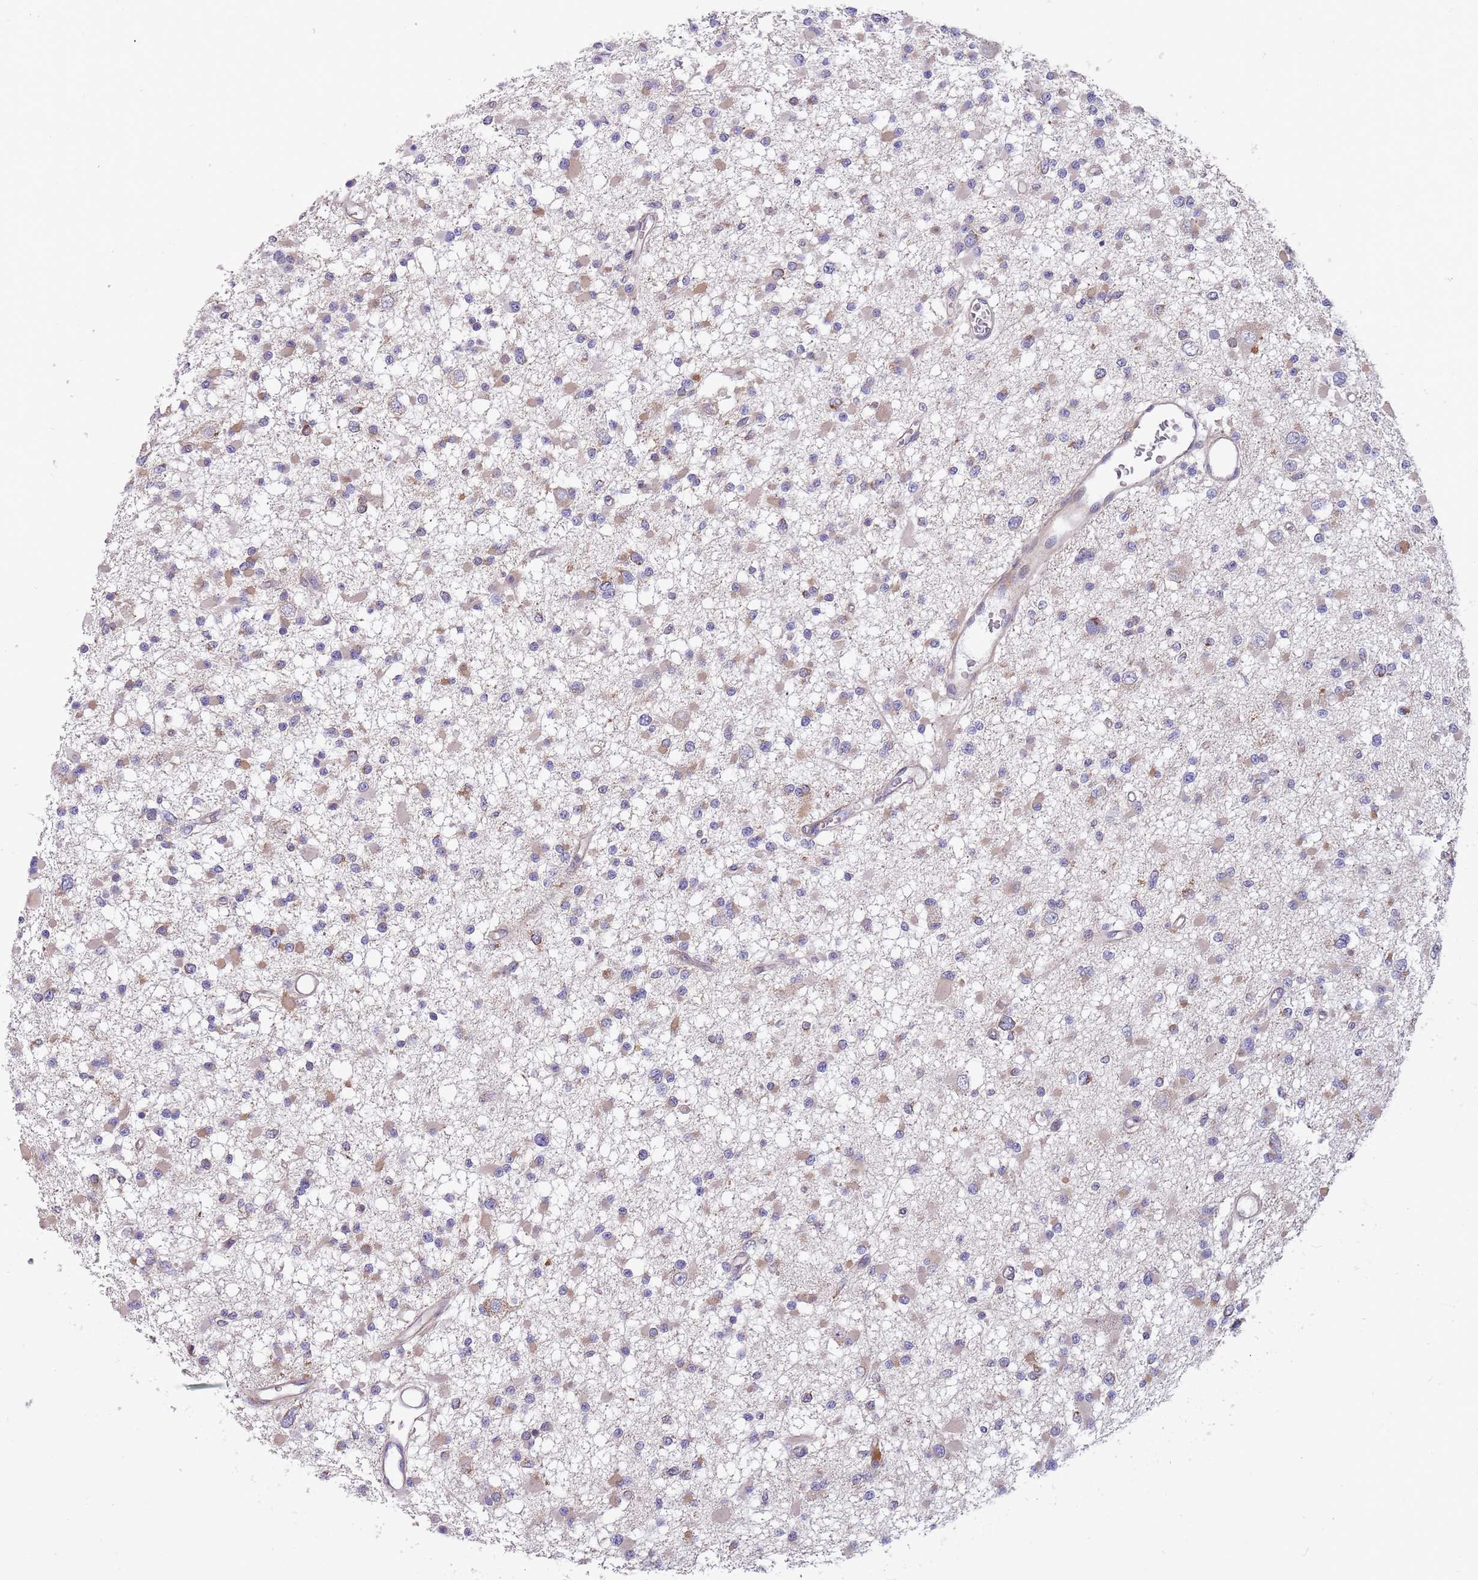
{"staining": {"intensity": "negative", "quantity": "none", "location": "none"}, "tissue": "glioma", "cell_type": "Tumor cells", "image_type": "cancer", "snomed": [{"axis": "morphology", "description": "Glioma, malignant, Low grade"}, {"axis": "topography", "description": "Brain"}], "caption": "Human low-grade glioma (malignant) stained for a protein using immunohistochemistry exhibits no positivity in tumor cells.", "gene": "ARMCX6", "patient": {"sex": "female", "age": 22}}